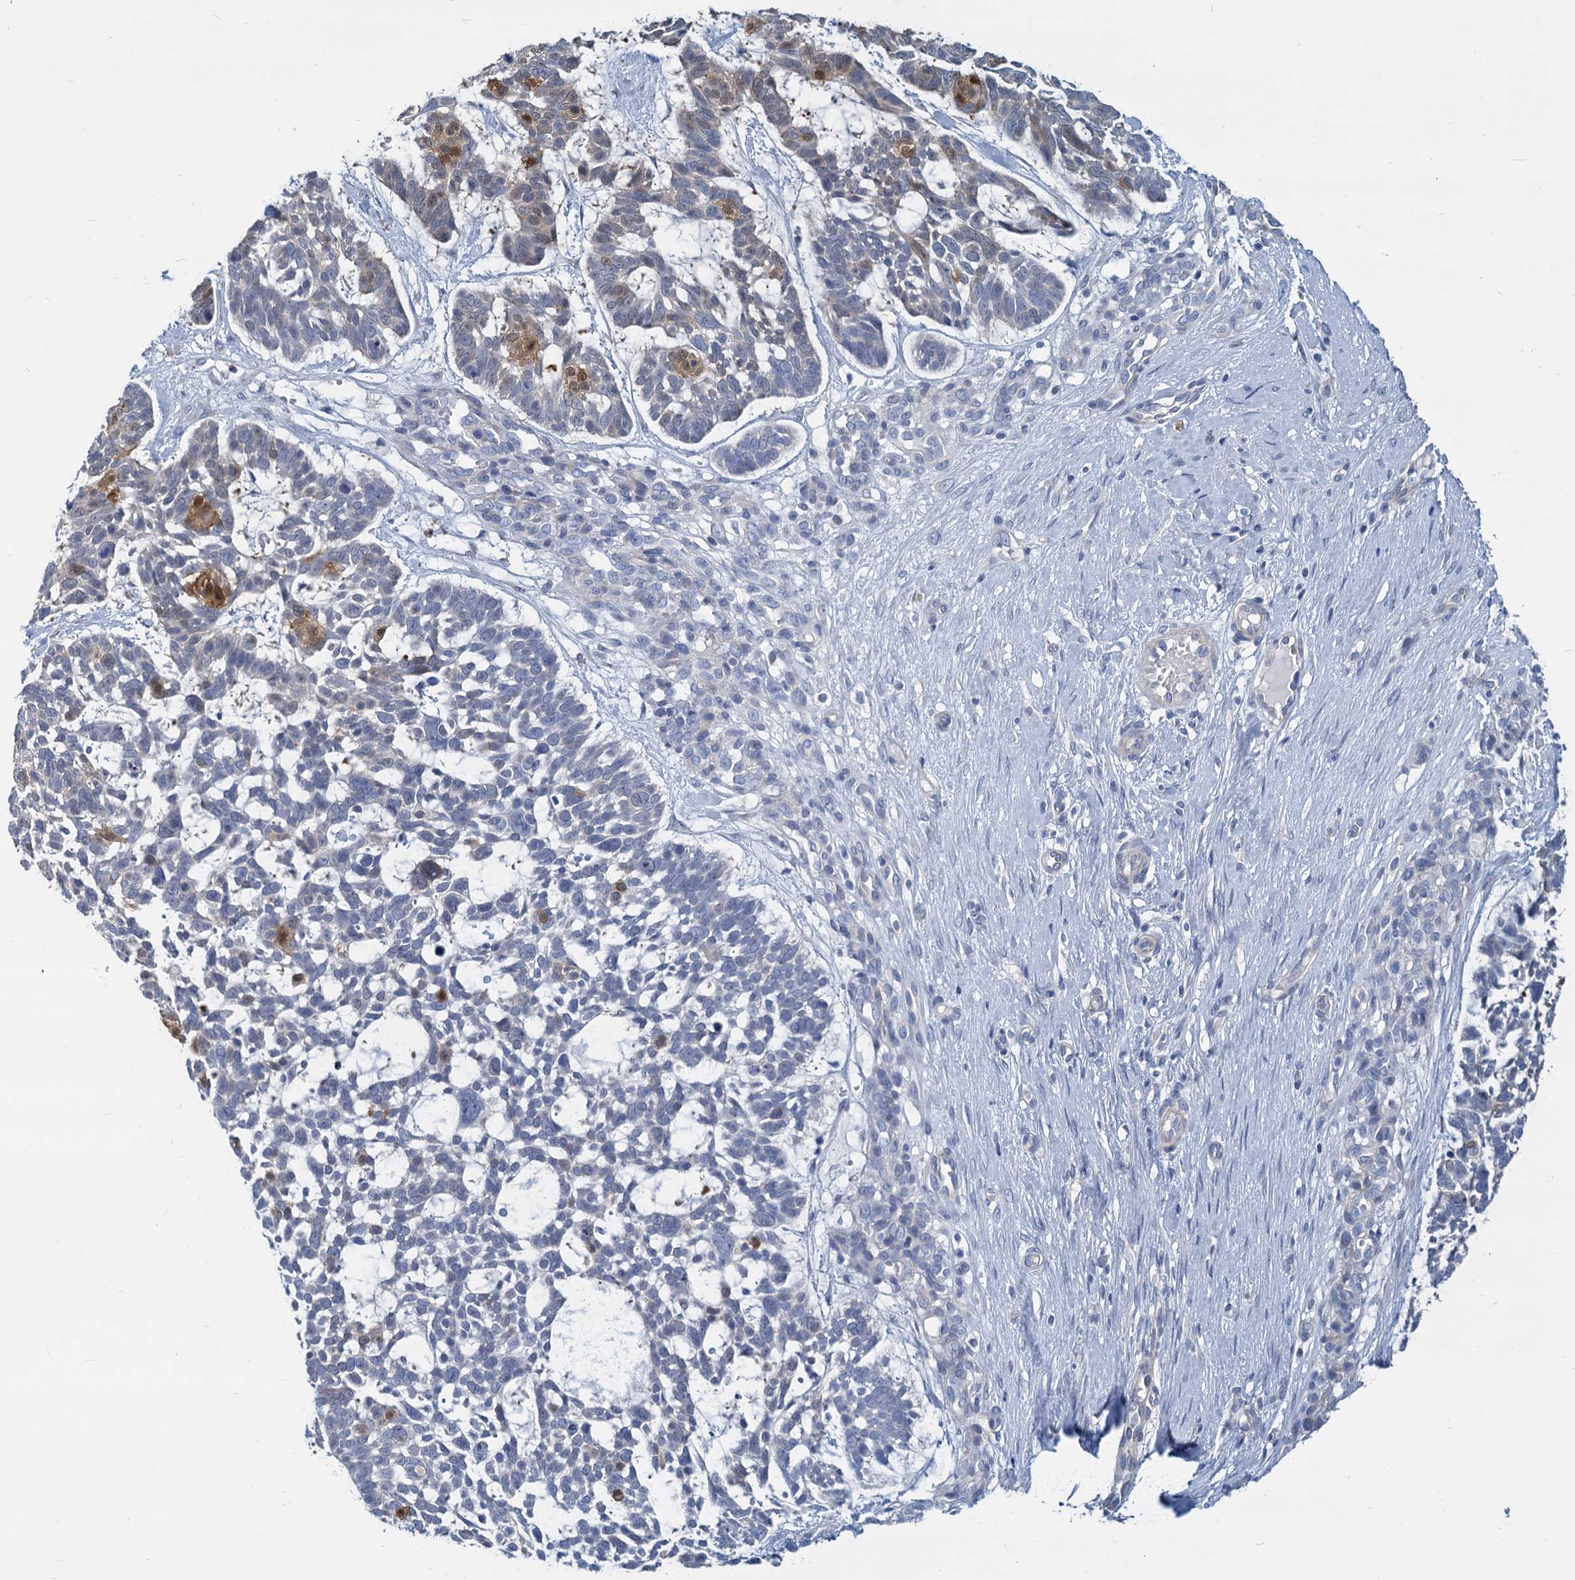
{"staining": {"intensity": "moderate", "quantity": "<25%", "location": "cytoplasmic/membranous"}, "tissue": "skin cancer", "cell_type": "Tumor cells", "image_type": "cancer", "snomed": [{"axis": "morphology", "description": "Basal cell carcinoma"}, {"axis": "topography", "description": "Skin"}], "caption": "The image reveals staining of skin cancer (basal cell carcinoma), revealing moderate cytoplasmic/membranous protein positivity (brown color) within tumor cells.", "gene": "GSTM3", "patient": {"sex": "male", "age": 88}}